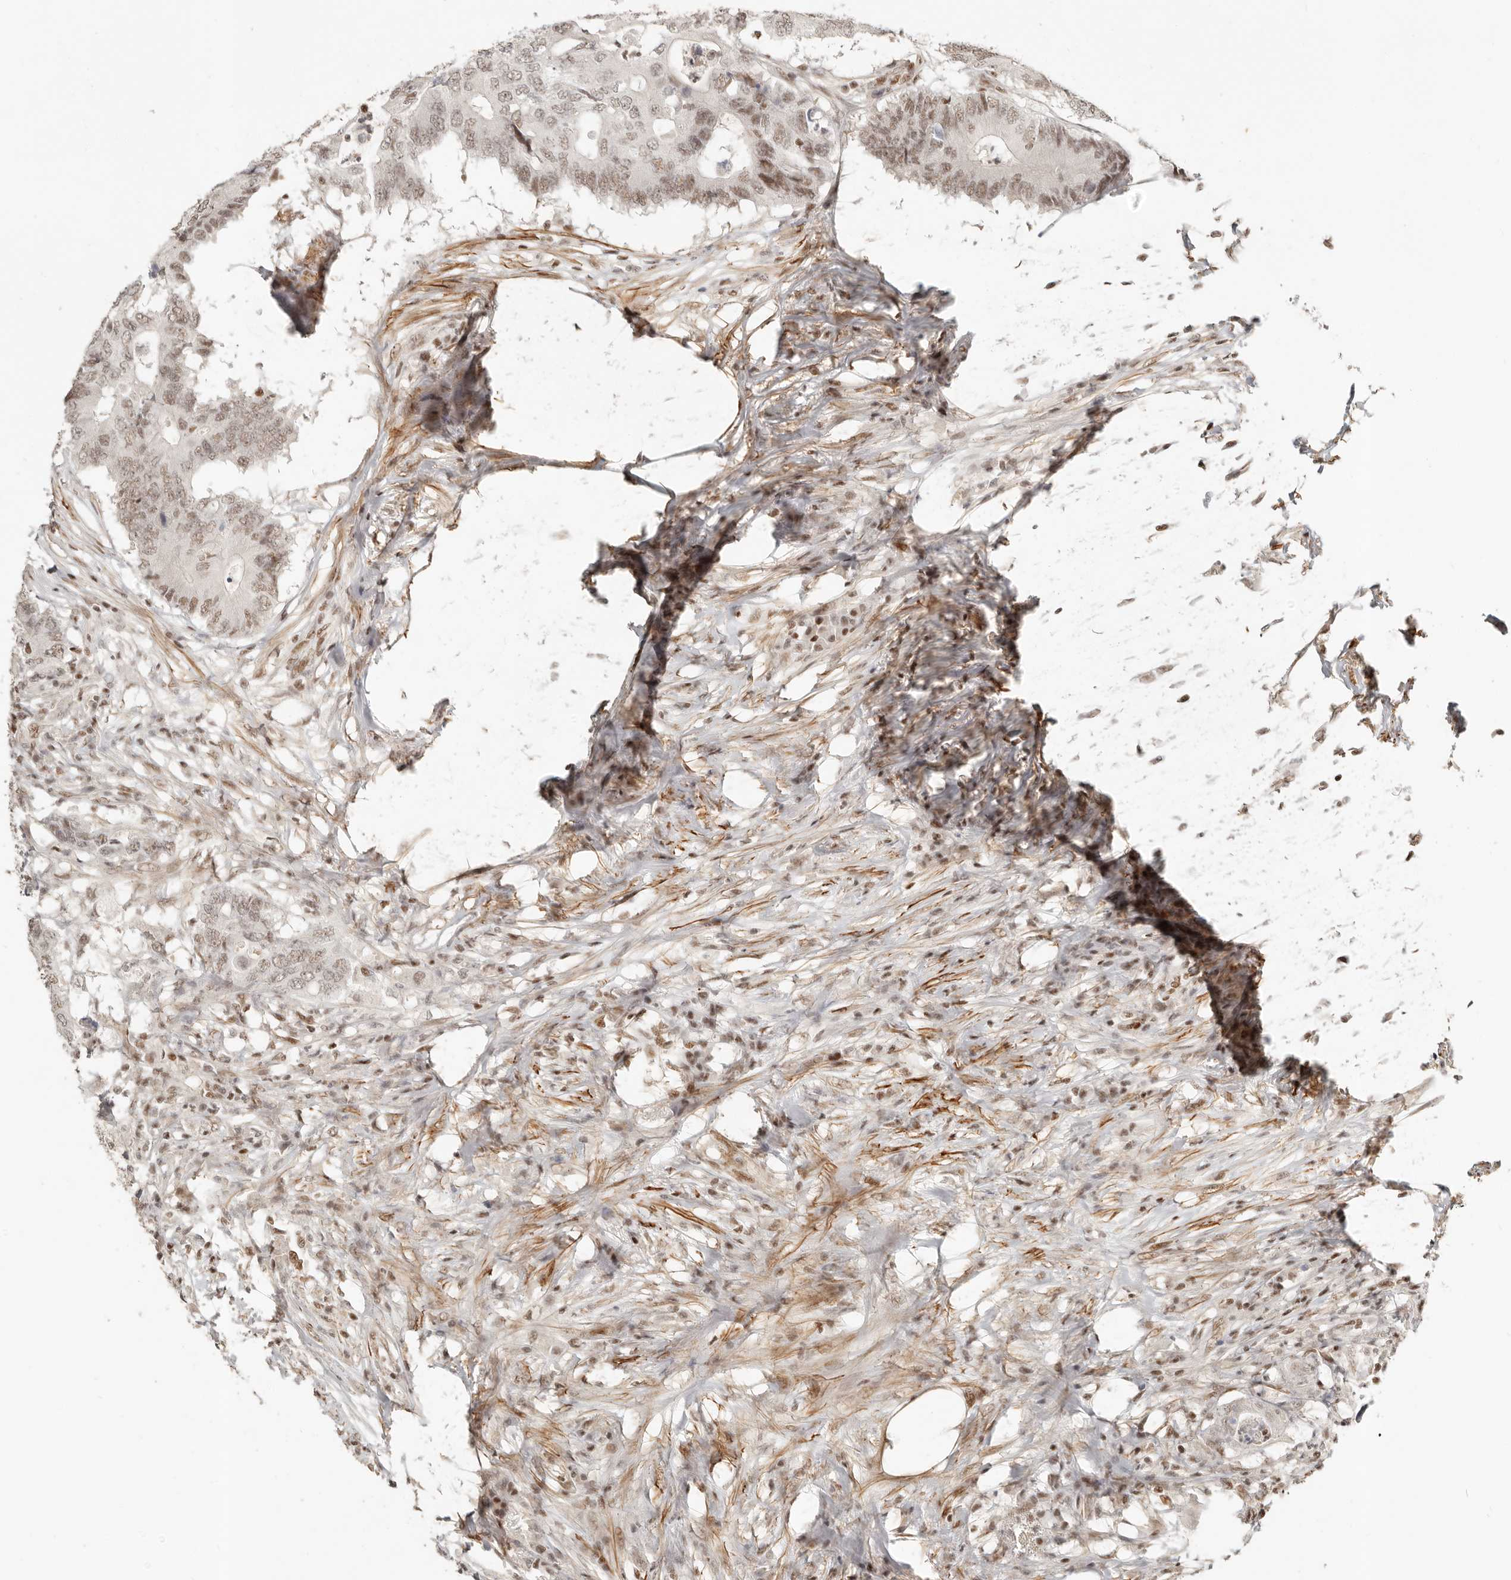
{"staining": {"intensity": "weak", "quantity": ">75%", "location": "nuclear"}, "tissue": "colorectal cancer", "cell_type": "Tumor cells", "image_type": "cancer", "snomed": [{"axis": "morphology", "description": "Adenocarcinoma, NOS"}, {"axis": "topography", "description": "Colon"}], "caption": "This is an image of IHC staining of colorectal adenocarcinoma, which shows weak positivity in the nuclear of tumor cells.", "gene": "GABPA", "patient": {"sex": "male", "age": 71}}